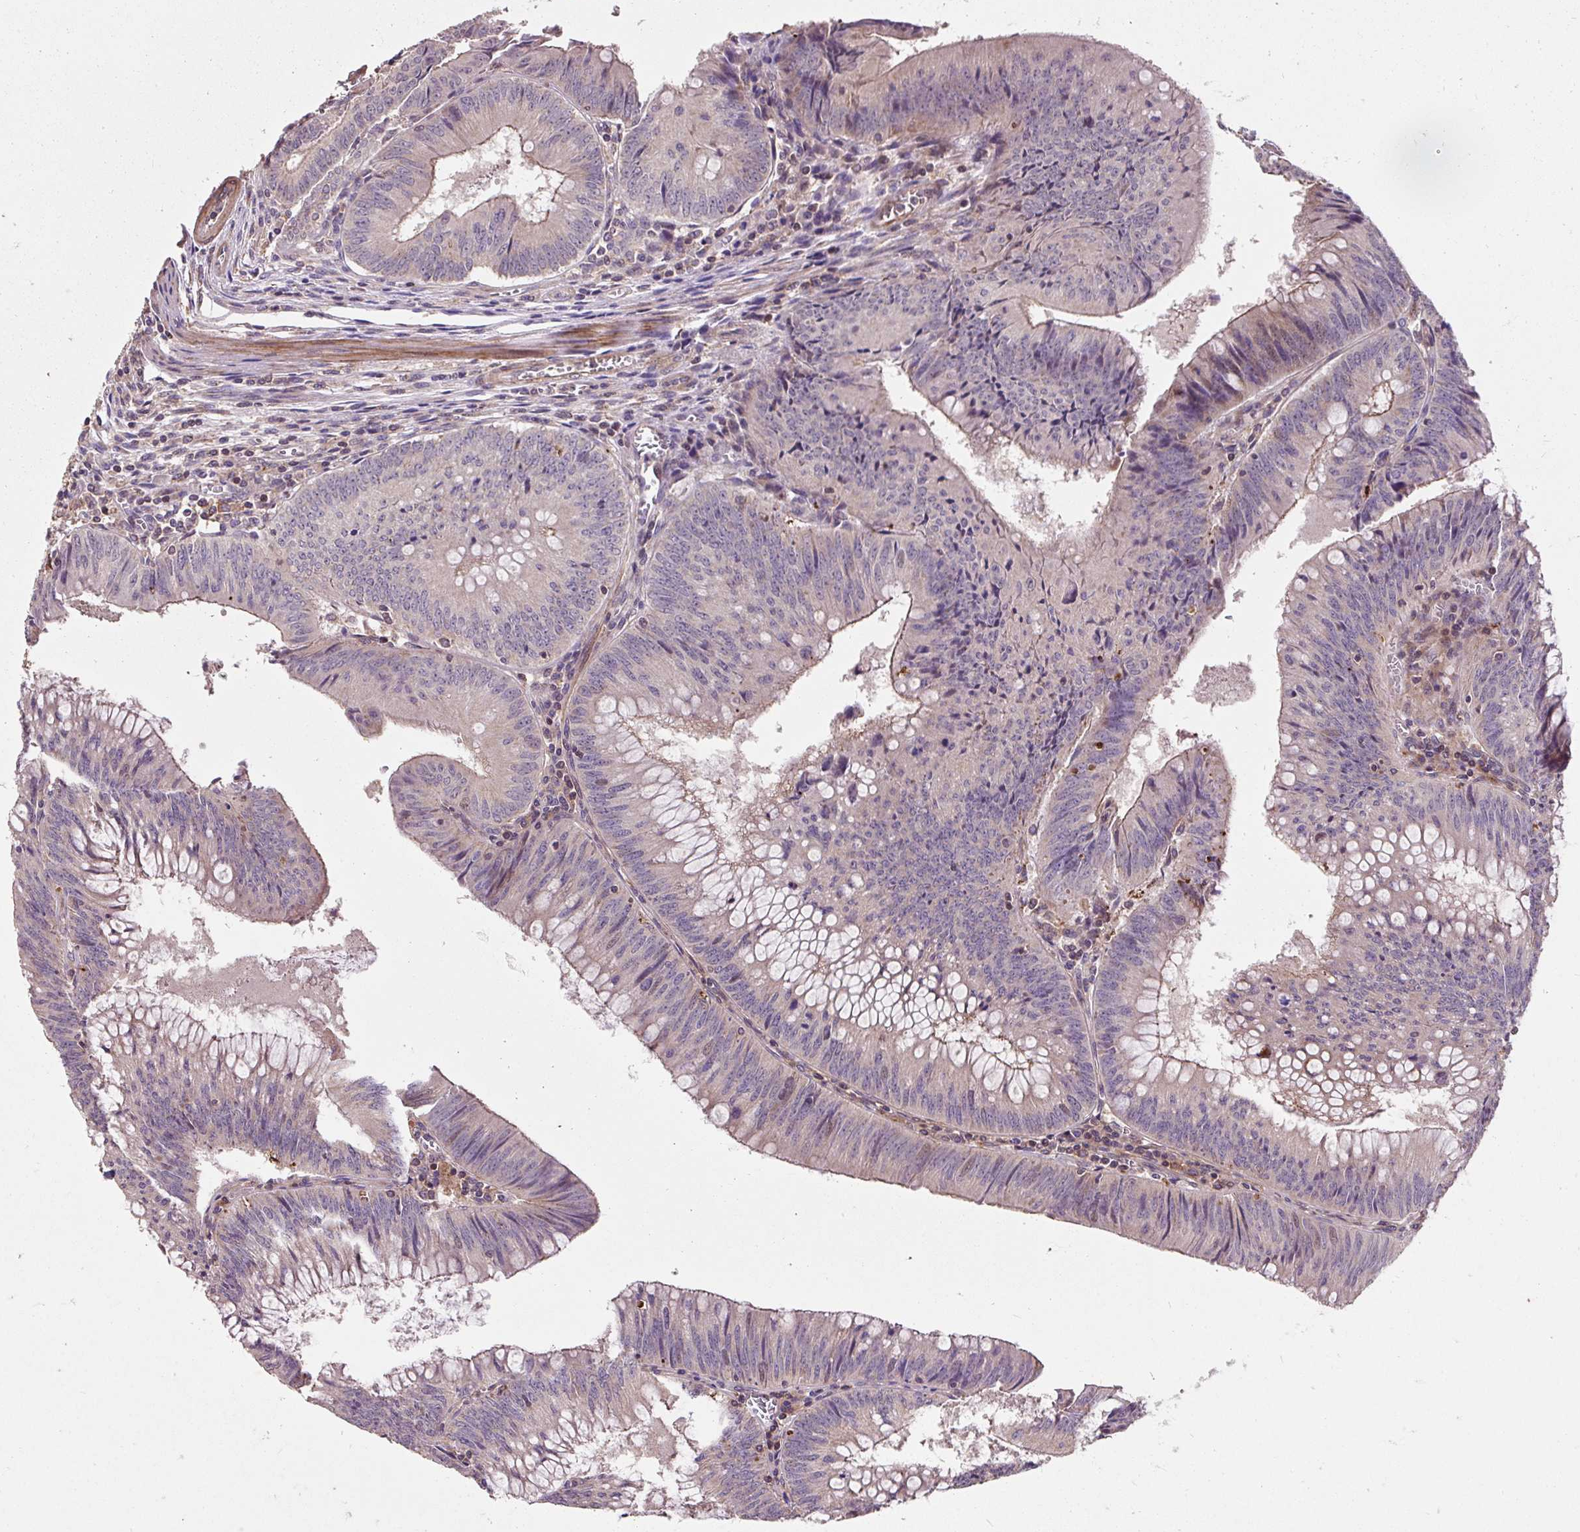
{"staining": {"intensity": "negative", "quantity": "none", "location": "none"}, "tissue": "colorectal cancer", "cell_type": "Tumor cells", "image_type": "cancer", "snomed": [{"axis": "morphology", "description": "Adenocarcinoma, NOS"}, {"axis": "topography", "description": "Rectum"}], "caption": "A histopathology image of adenocarcinoma (colorectal) stained for a protein displays no brown staining in tumor cells. (DAB (3,3'-diaminobenzidine) immunohistochemistry (IHC), high magnification).", "gene": "PRIMPOL", "patient": {"sex": "female", "age": 72}}